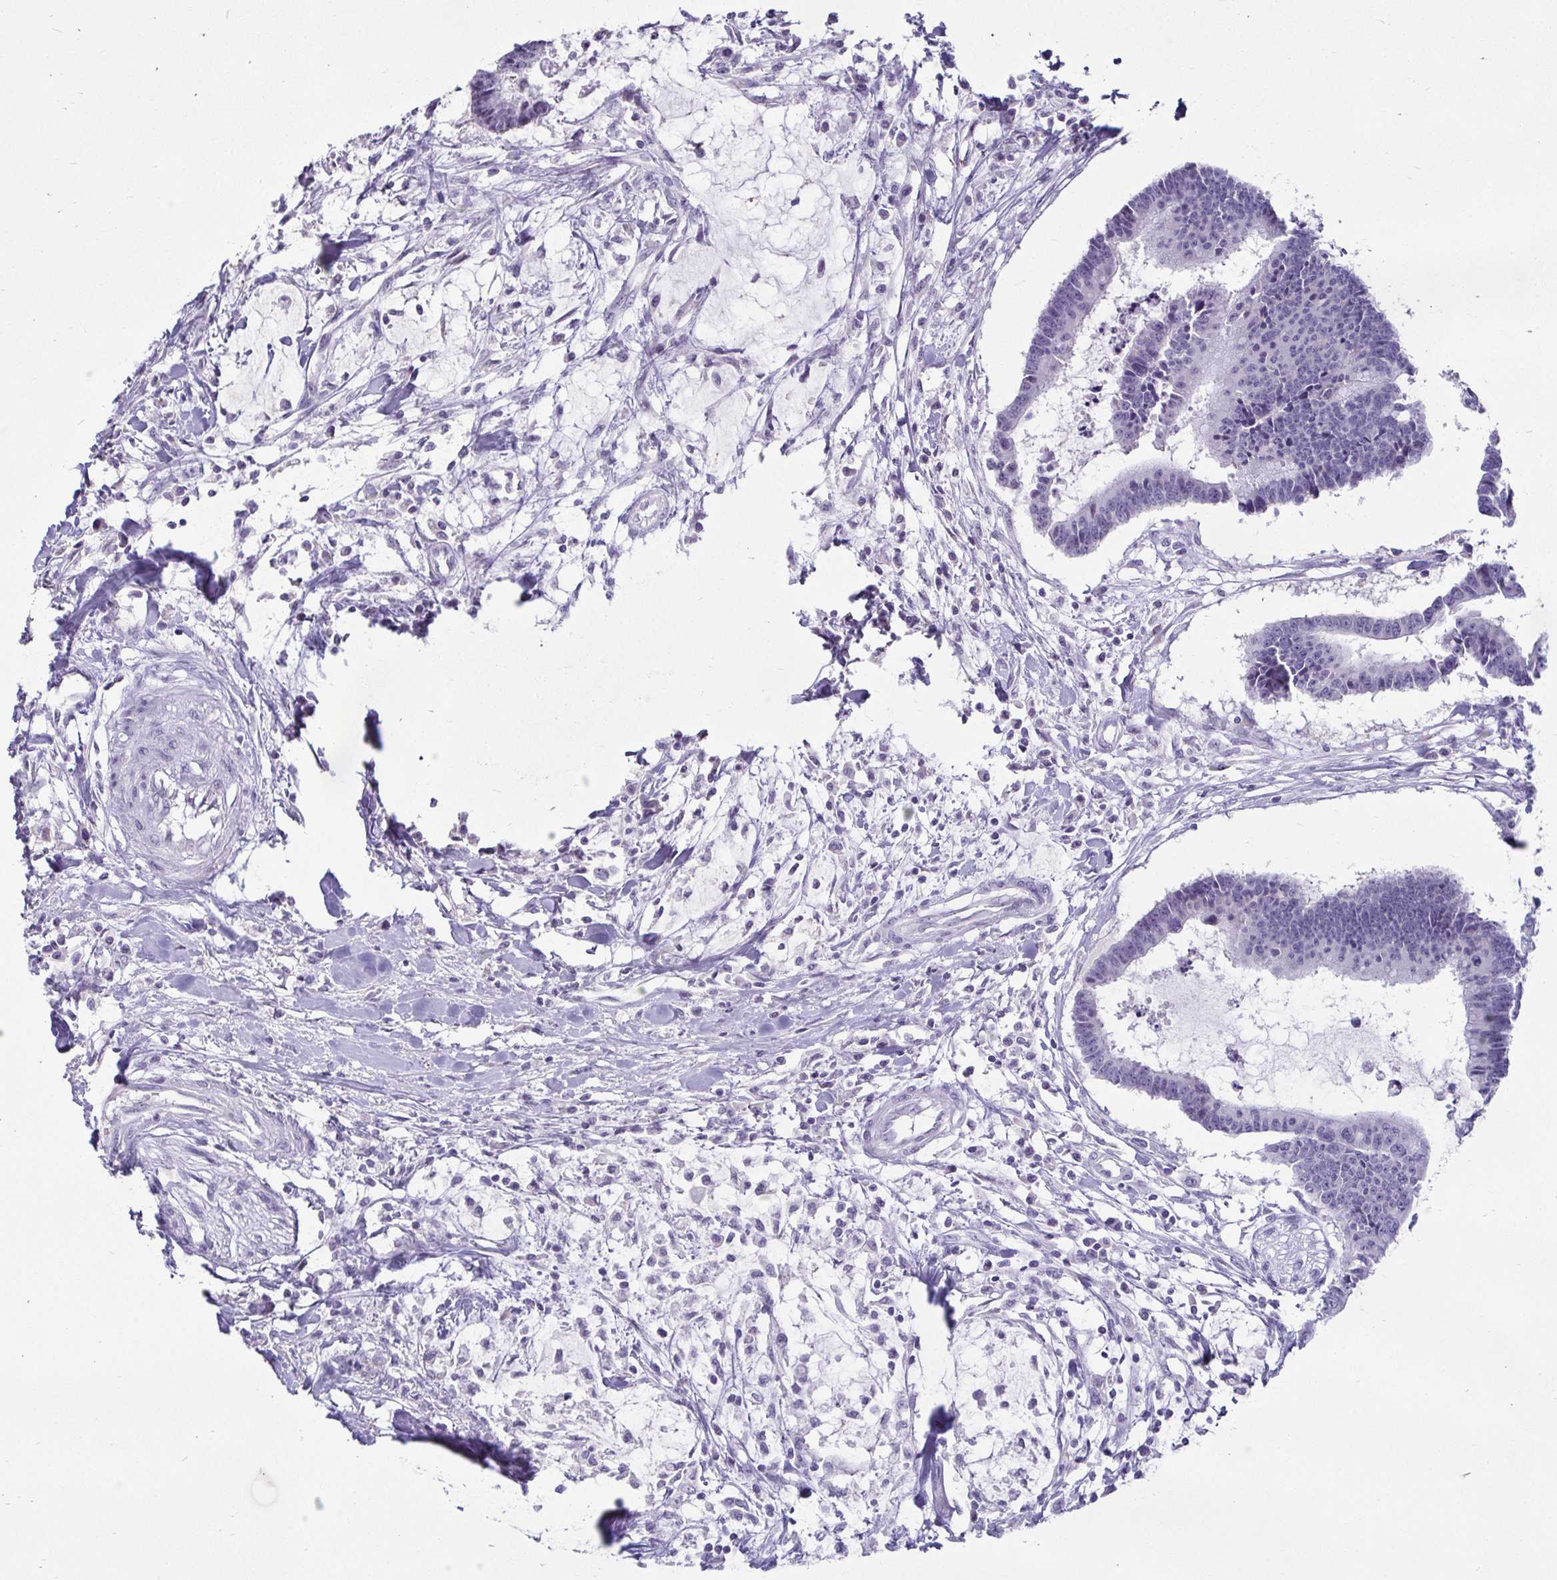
{"staining": {"intensity": "negative", "quantity": "none", "location": "none"}, "tissue": "colorectal cancer", "cell_type": "Tumor cells", "image_type": "cancer", "snomed": [{"axis": "morphology", "description": "Adenocarcinoma, NOS"}, {"axis": "topography", "description": "Colon"}], "caption": "This is an IHC histopathology image of human colorectal cancer. There is no positivity in tumor cells.", "gene": "CR2", "patient": {"sex": "female", "age": 78}}